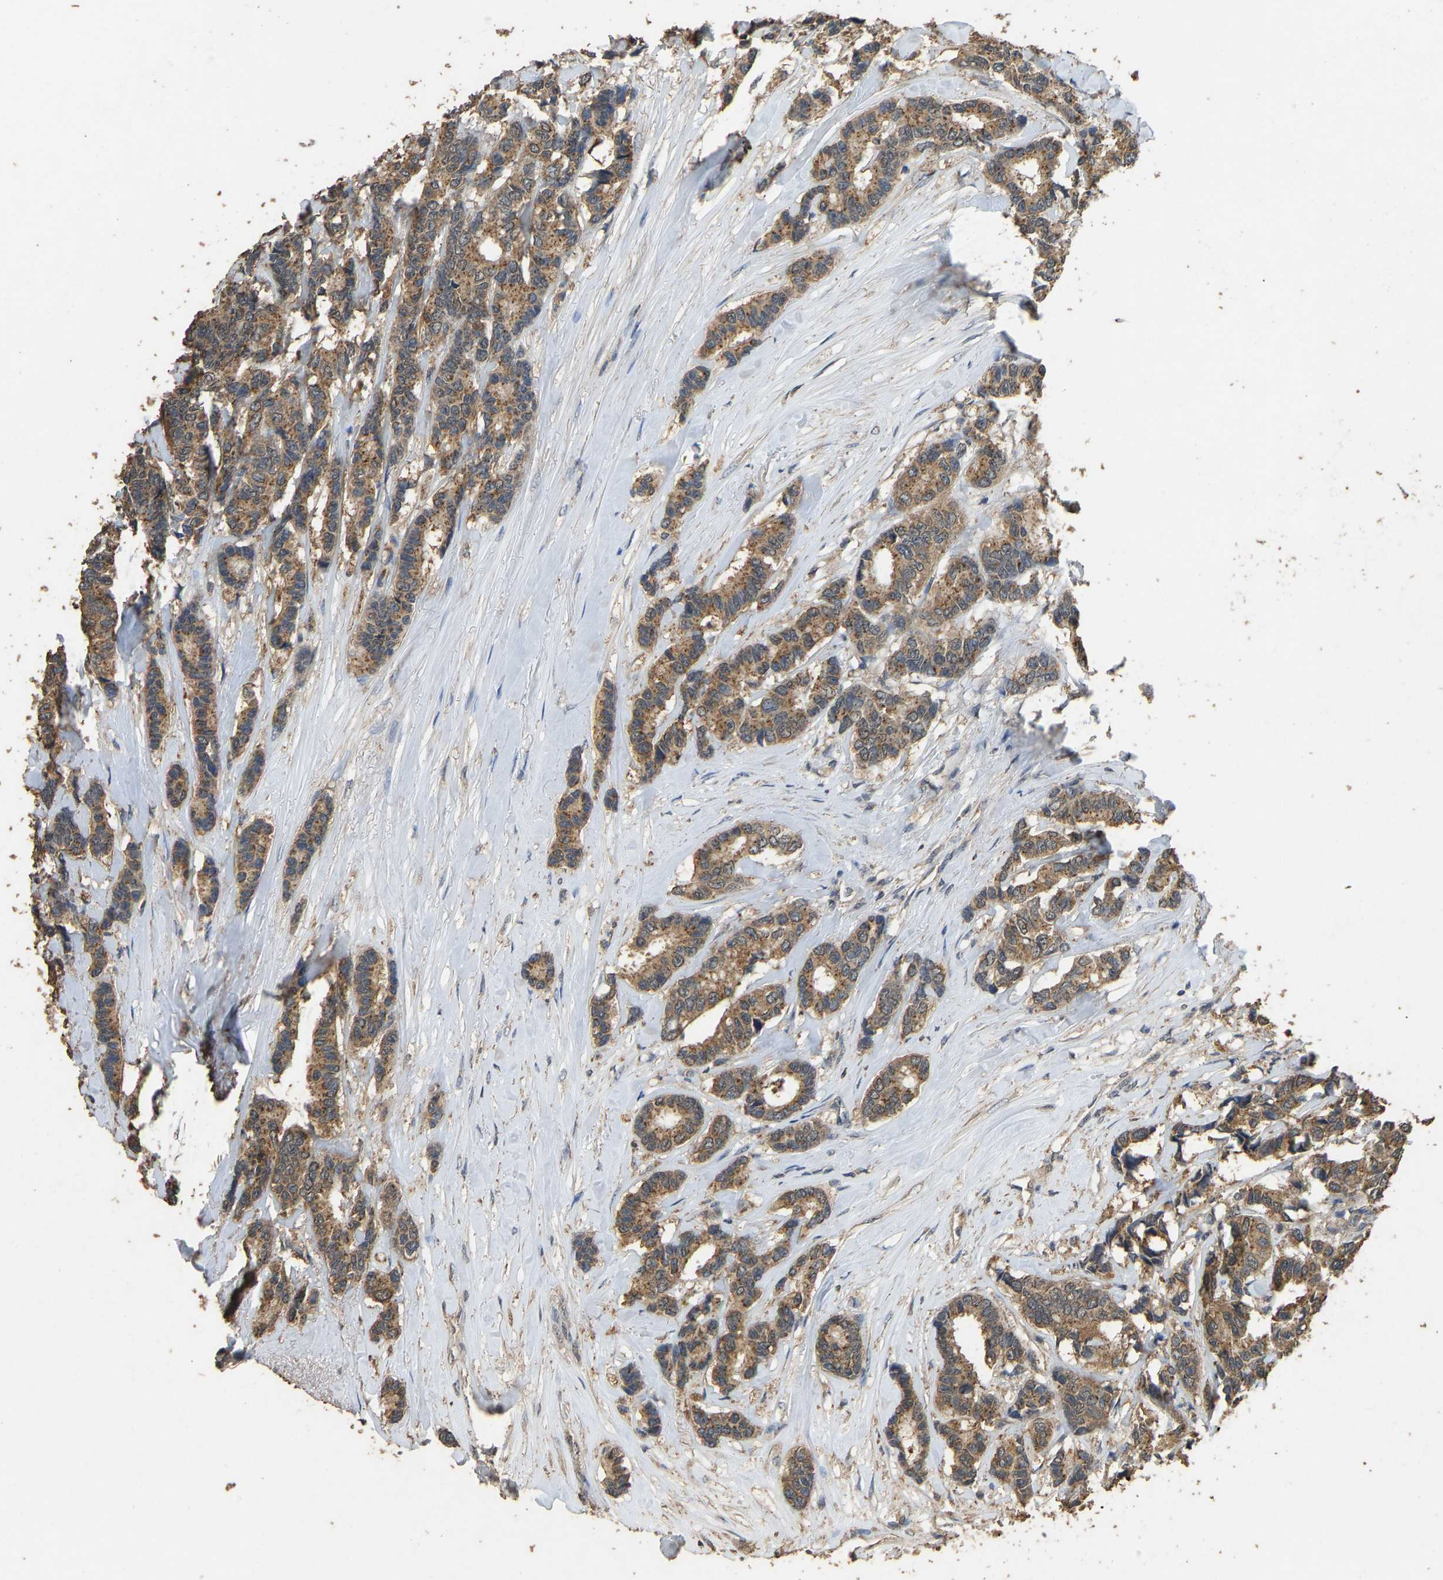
{"staining": {"intensity": "moderate", "quantity": ">75%", "location": "cytoplasmic/membranous"}, "tissue": "breast cancer", "cell_type": "Tumor cells", "image_type": "cancer", "snomed": [{"axis": "morphology", "description": "Duct carcinoma"}, {"axis": "topography", "description": "Breast"}], "caption": "Immunohistochemistry (IHC) (DAB) staining of breast intraductal carcinoma reveals moderate cytoplasmic/membranous protein positivity in approximately >75% of tumor cells.", "gene": "CIDEC", "patient": {"sex": "female", "age": 87}}